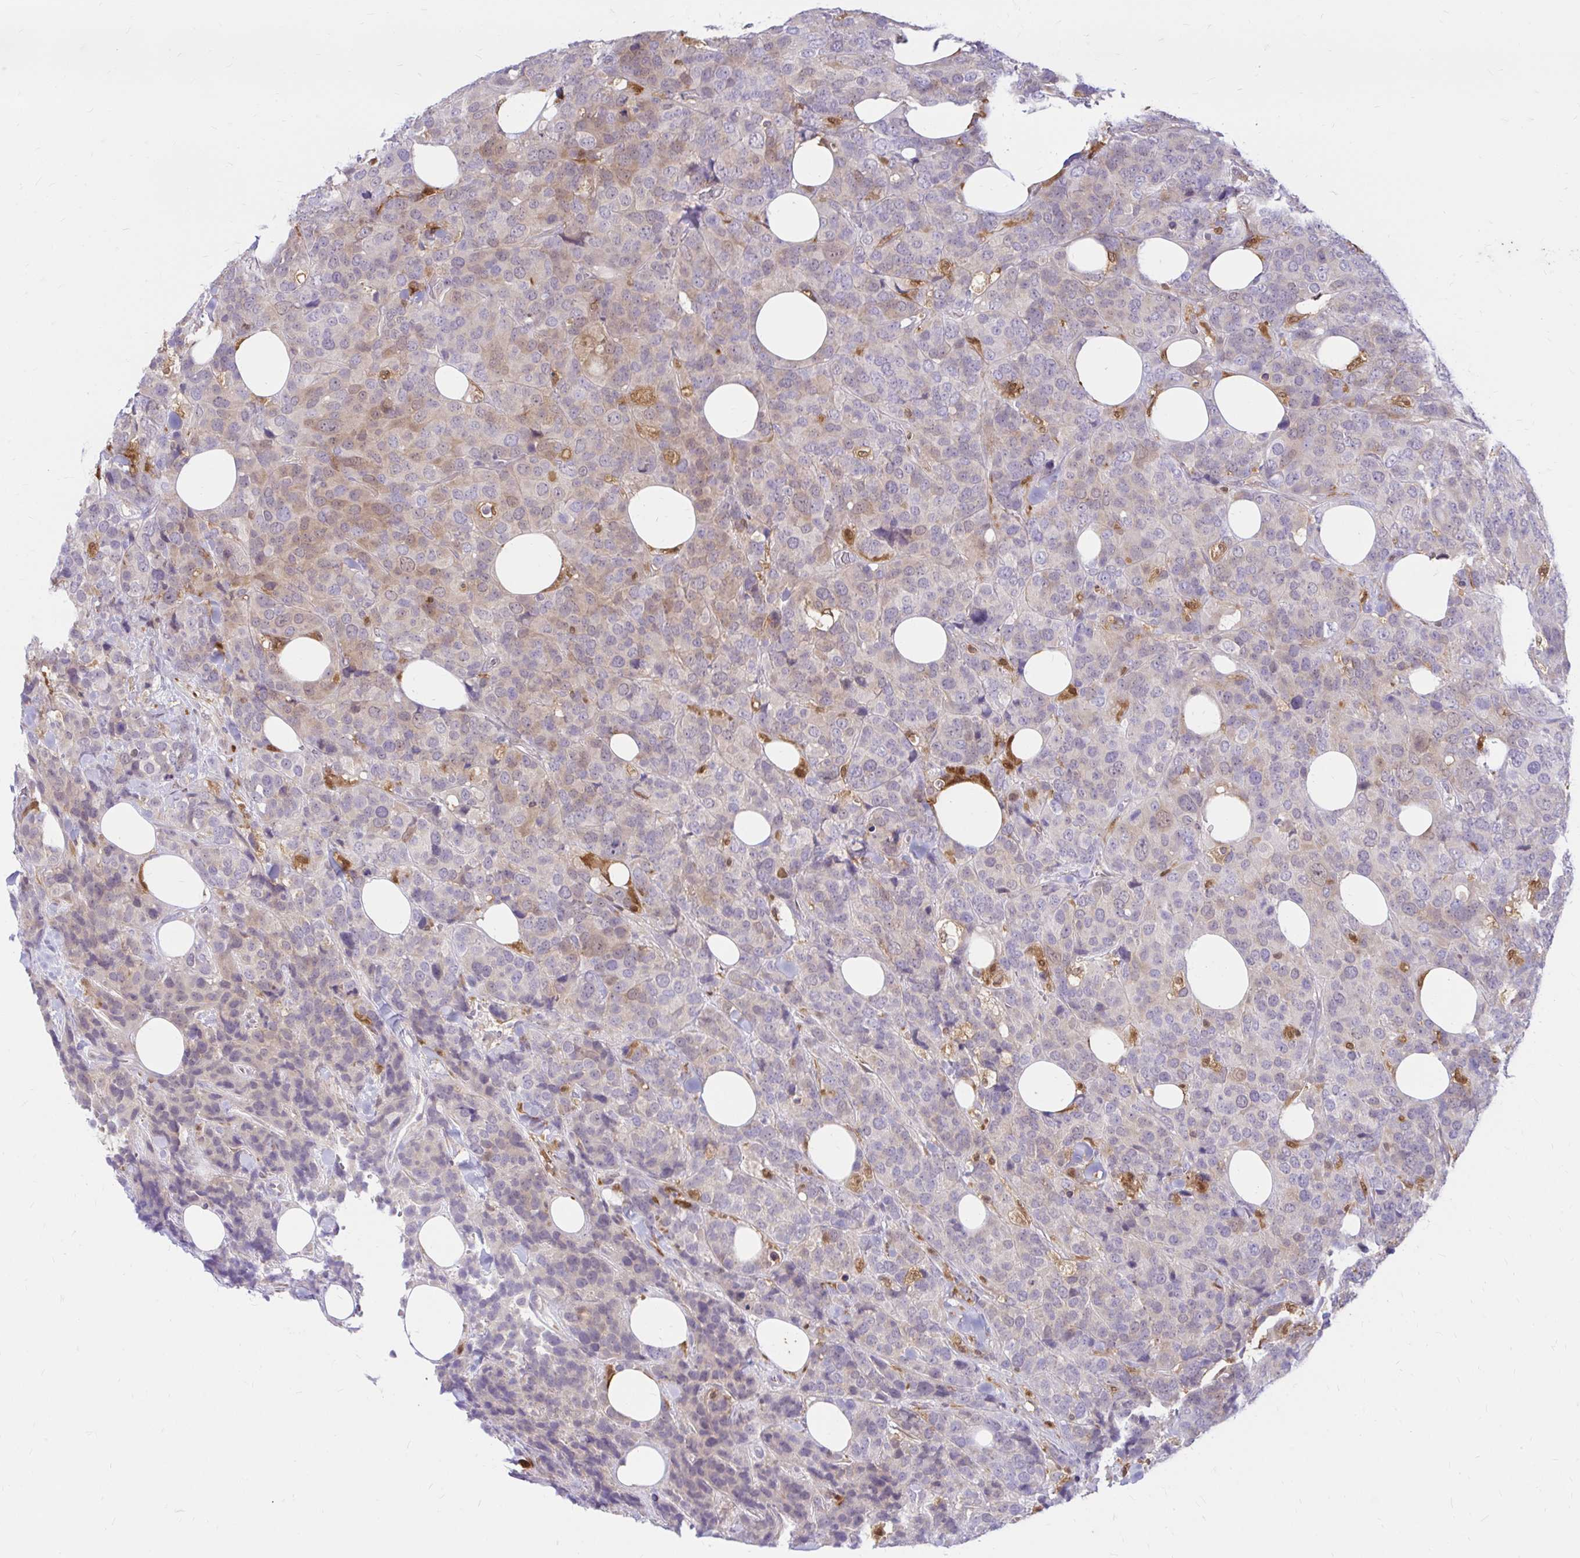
{"staining": {"intensity": "weak", "quantity": "<25%", "location": "cytoplasmic/membranous"}, "tissue": "breast cancer", "cell_type": "Tumor cells", "image_type": "cancer", "snomed": [{"axis": "morphology", "description": "Lobular carcinoma"}, {"axis": "topography", "description": "Breast"}], "caption": "Breast lobular carcinoma was stained to show a protein in brown. There is no significant positivity in tumor cells. (Stains: DAB (3,3'-diaminobenzidine) immunohistochemistry with hematoxylin counter stain, Microscopy: brightfield microscopy at high magnification).", "gene": "PYCARD", "patient": {"sex": "female", "age": 59}}